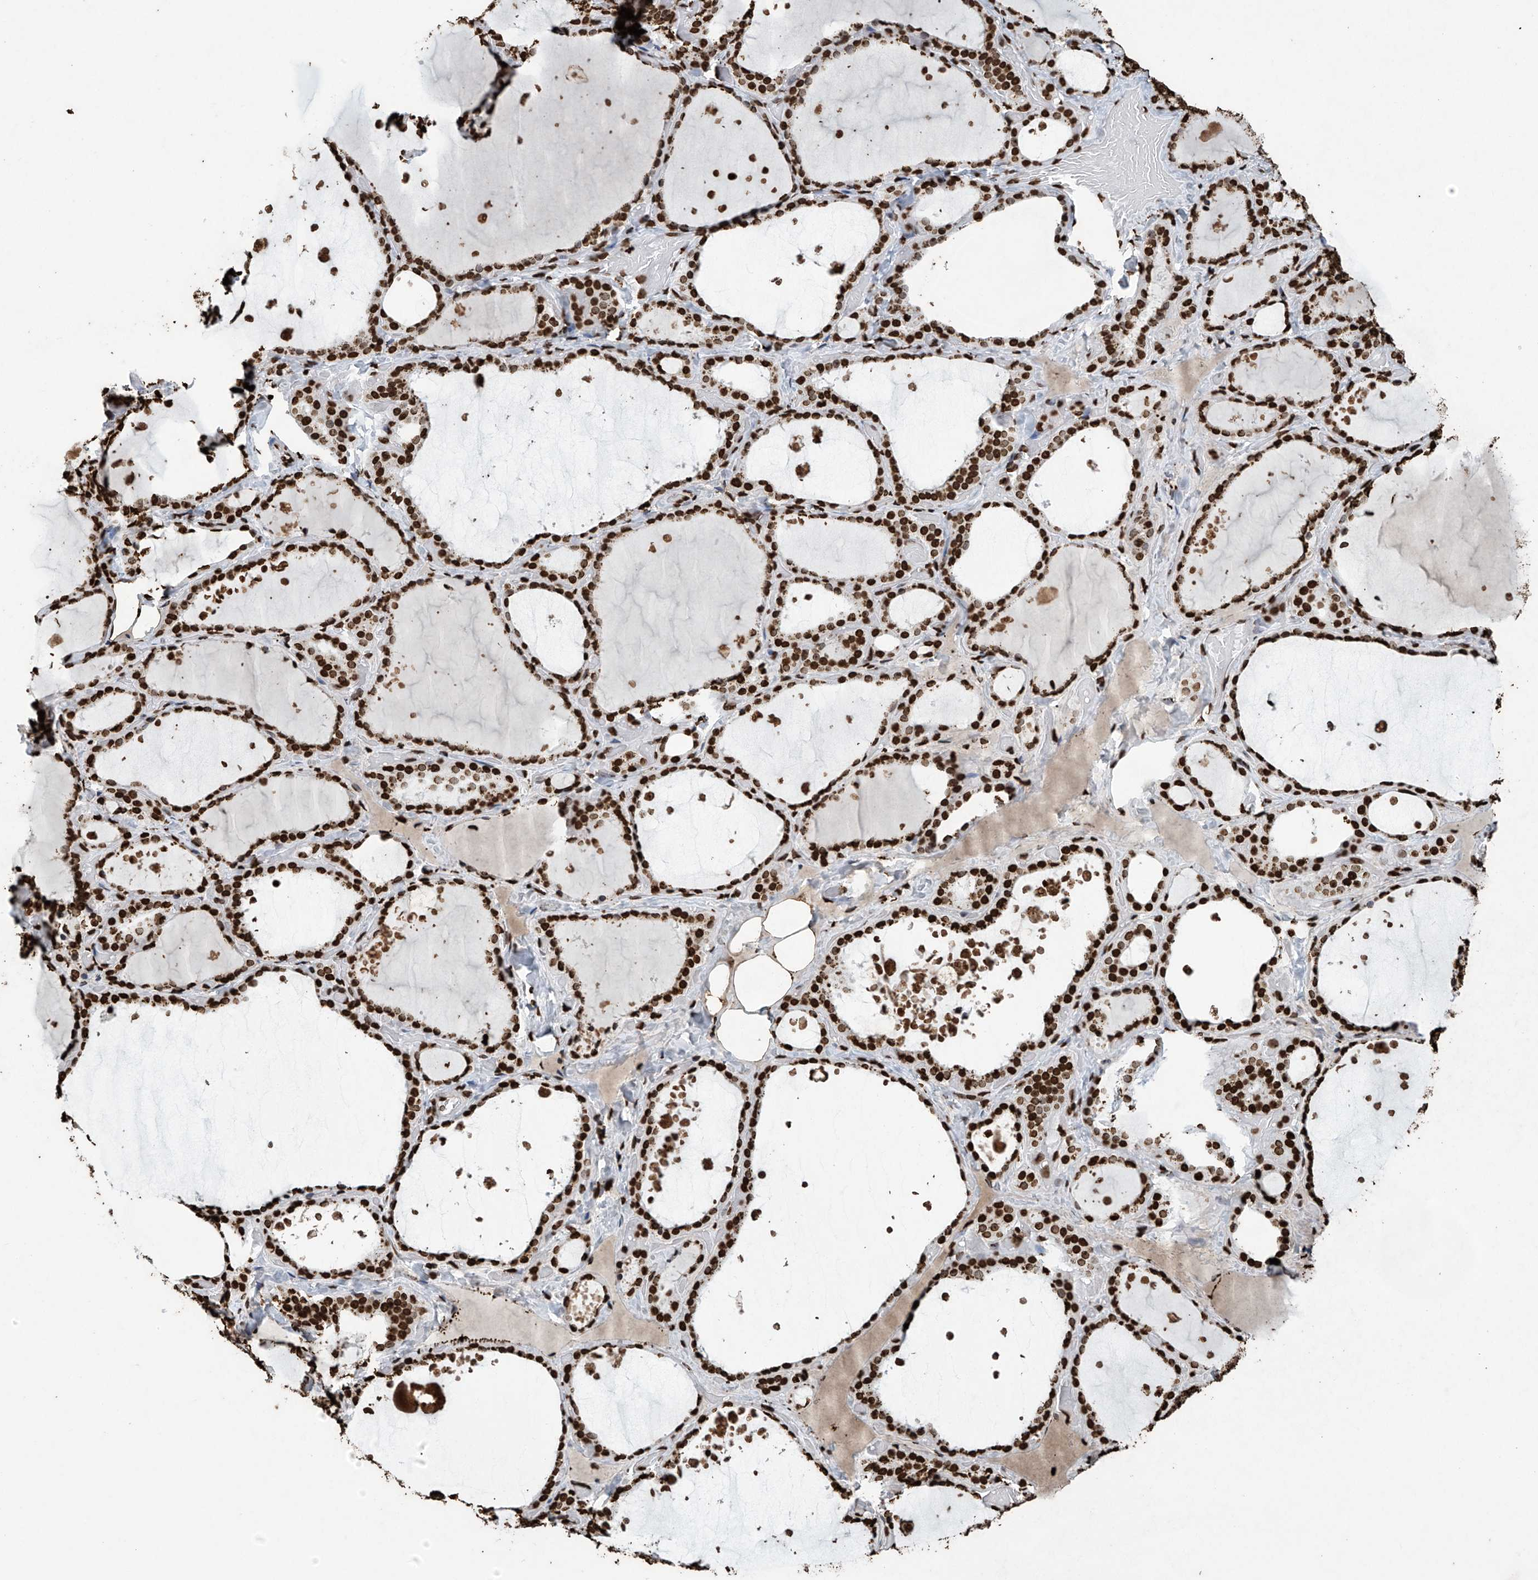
{"staining": {"intensity": "strong", "quantity": ">75%", "location": "nuclear"}, "tissue": "thyroid gland", "cell_type": "Glandular cells", "image_type": "normal", "snomed": [{"axis": "morphology", "description": "Normal tissue, NOS"}, {"axis": "topography", "description": "Thyroid gland"}], "caption": "Approximately >75% of glandular cells in unremarkable human thyroid gland display strong nuclear protein staining as visualized by brown immunohistochemical staining.", "gene": "H3", "patient": {"sex": "female", "age": 44}}